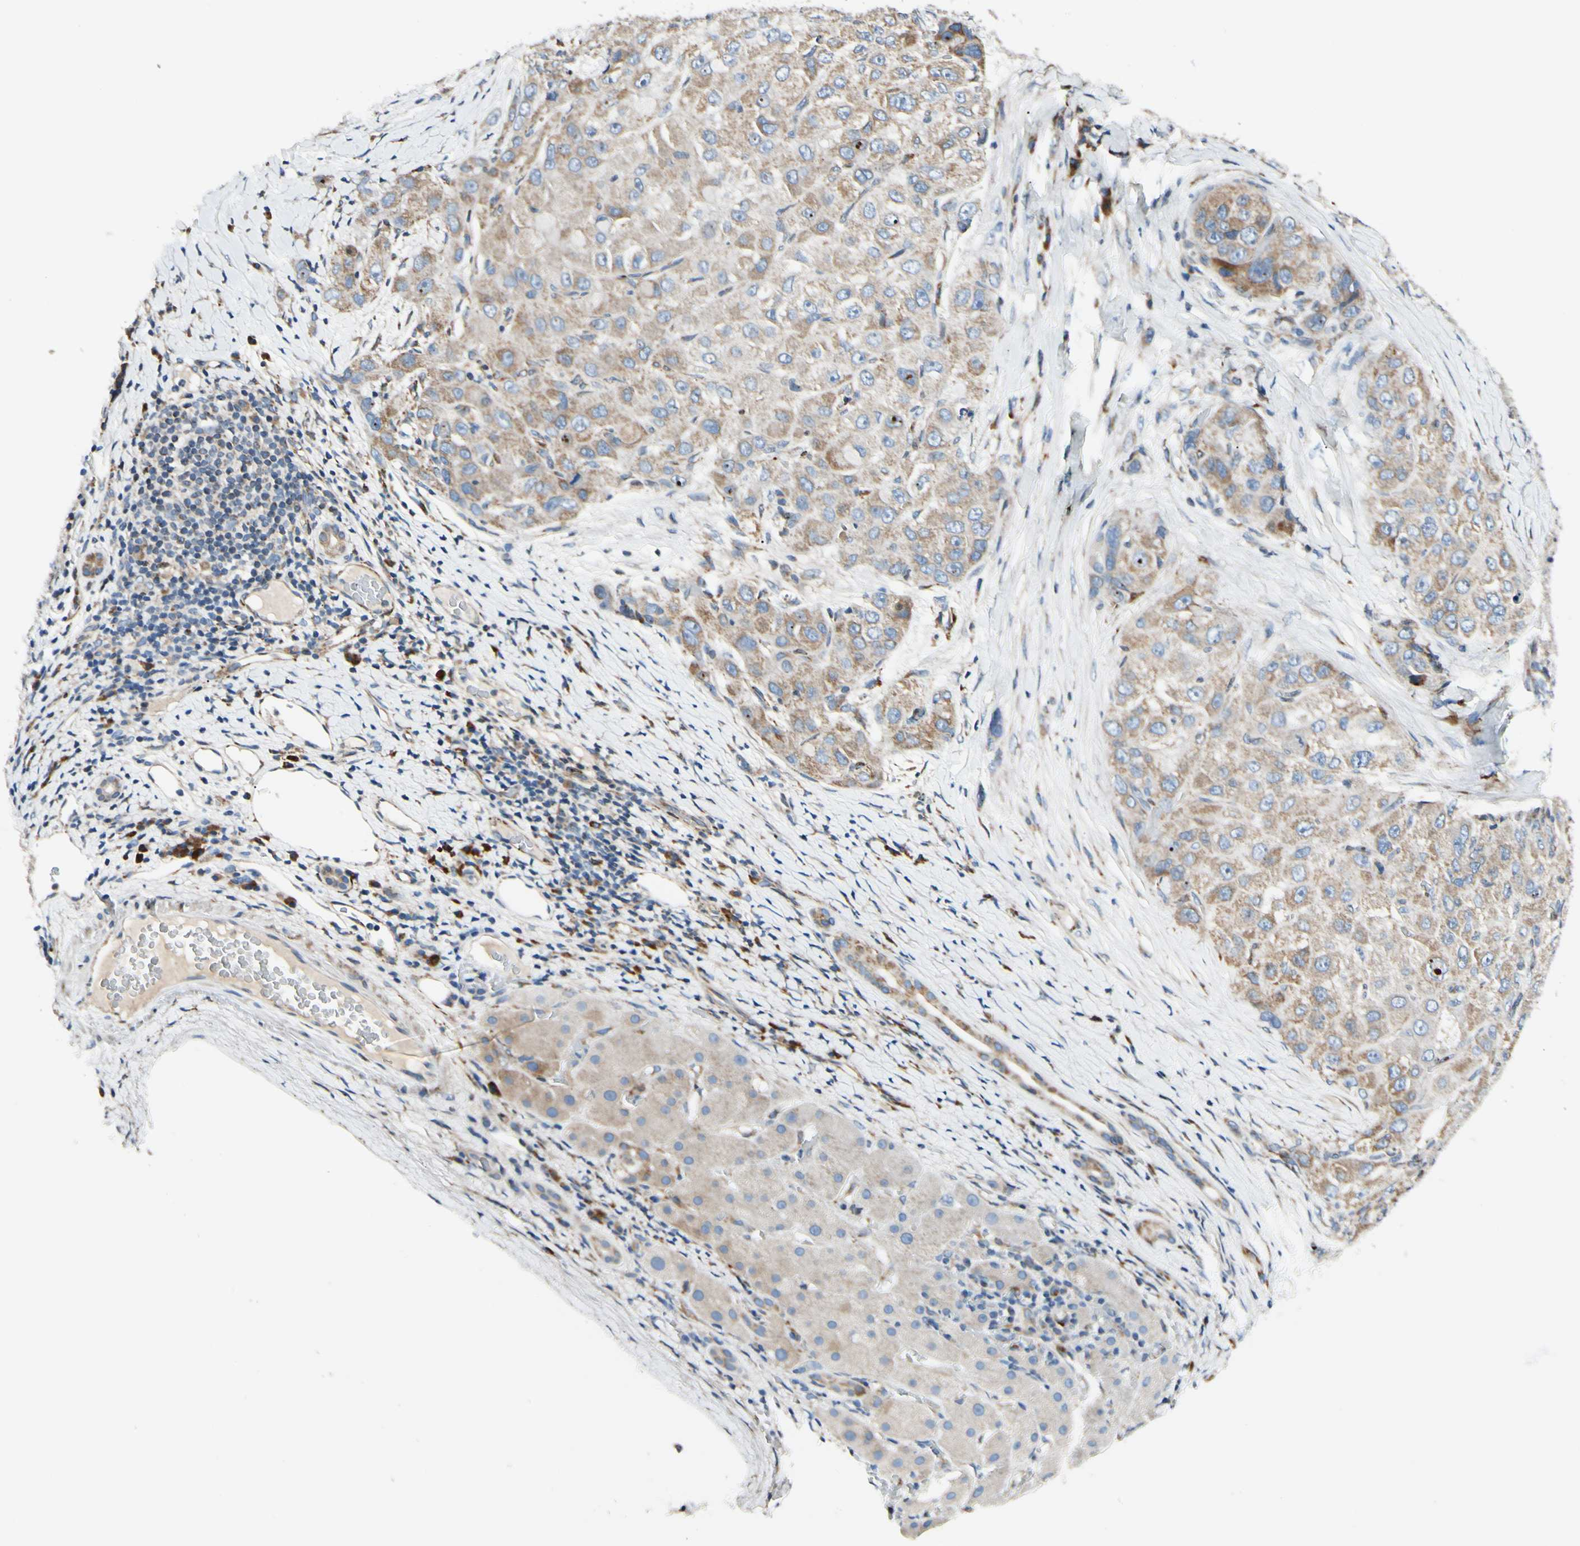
{"staining": {"intensity": "weak", "quantity": ">75%", "location": "cytoplasmic/membranous"}, "tissue": "liver cancer", "cell_type": "Tumor cells", "image_type": "cancer", "snomed": [{"axis": "morphology", "description": "Carcinoma, Hepatocellular, NOS"}, {"axis": "topography", "description": "Liver"}], "caption": "The micrograph displays a brown stain indicating the presence of a protein in the cytoplasmic/membranous of tumor cells in liver cancer (hepatocellular carcinoma). The staining is performed using DAB (3,3'-diaminobenzidine) brown chromogen to label protein expression. The nuclei are counter-stained blue using hematoxylin.", "gene": "MRPL9", "patient": {"sex": "male", "age": 80}}